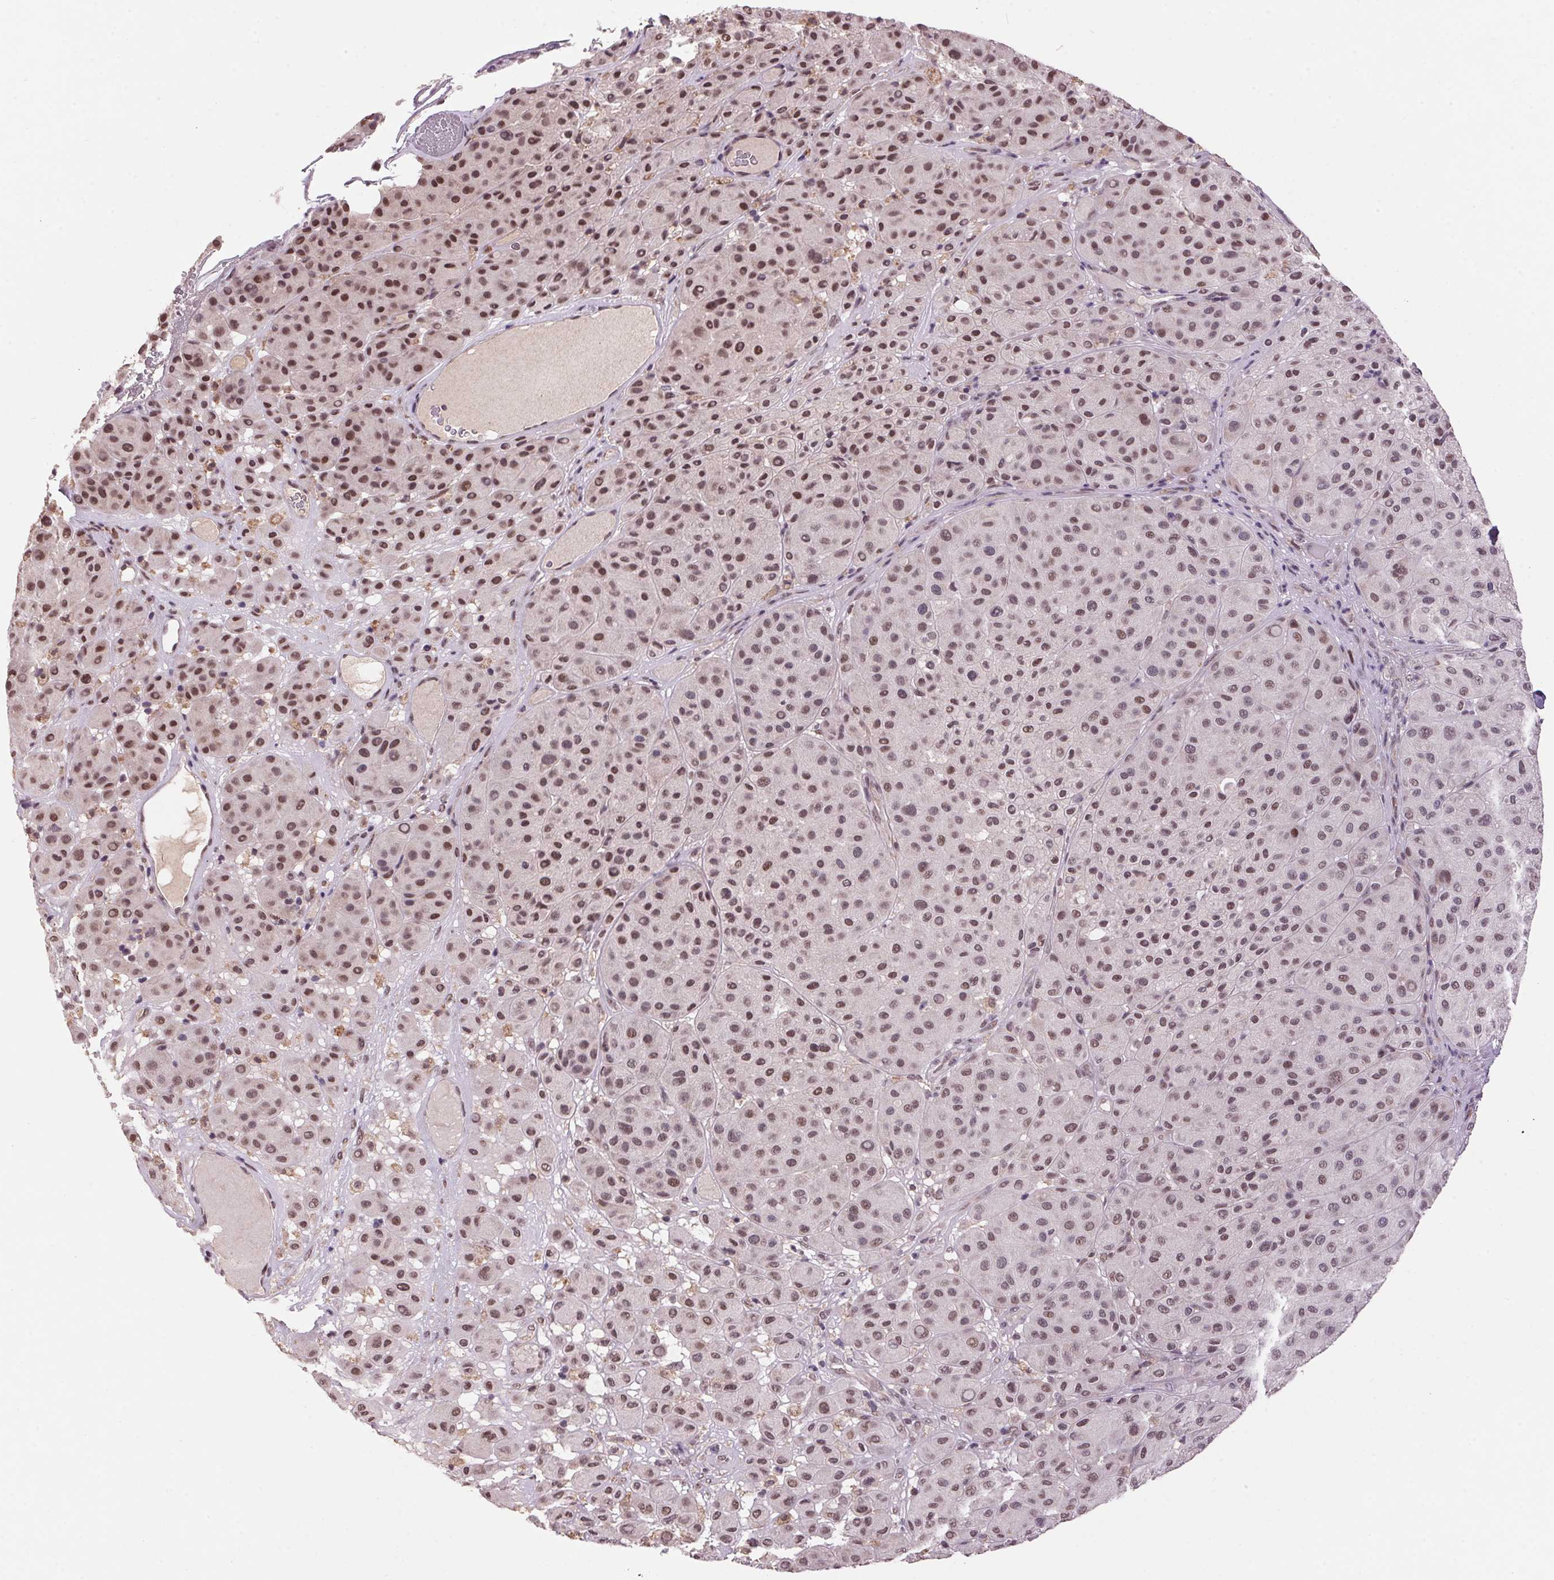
{"staining": {"intensity": "moderate", "quantity": ">75%", "location": "nuclear"}, "tissue": "melanoma", "cell_type": "Tumor cells", "image_type": "cancer", "snomed": [{"axis": "morphology", "description": "Malignant melanoma, Metastatic site"}, {"axis": "topography", "description": "Smooth muscle"}], "caption": "Immunohistochemical staining of human malignant melanoma (metastatic site) exhibits moderate nuclear protein staining in about >75% of tumor cells.", "gene": "ZBTB4", "patient": {"sex": "male", "age": 41}}